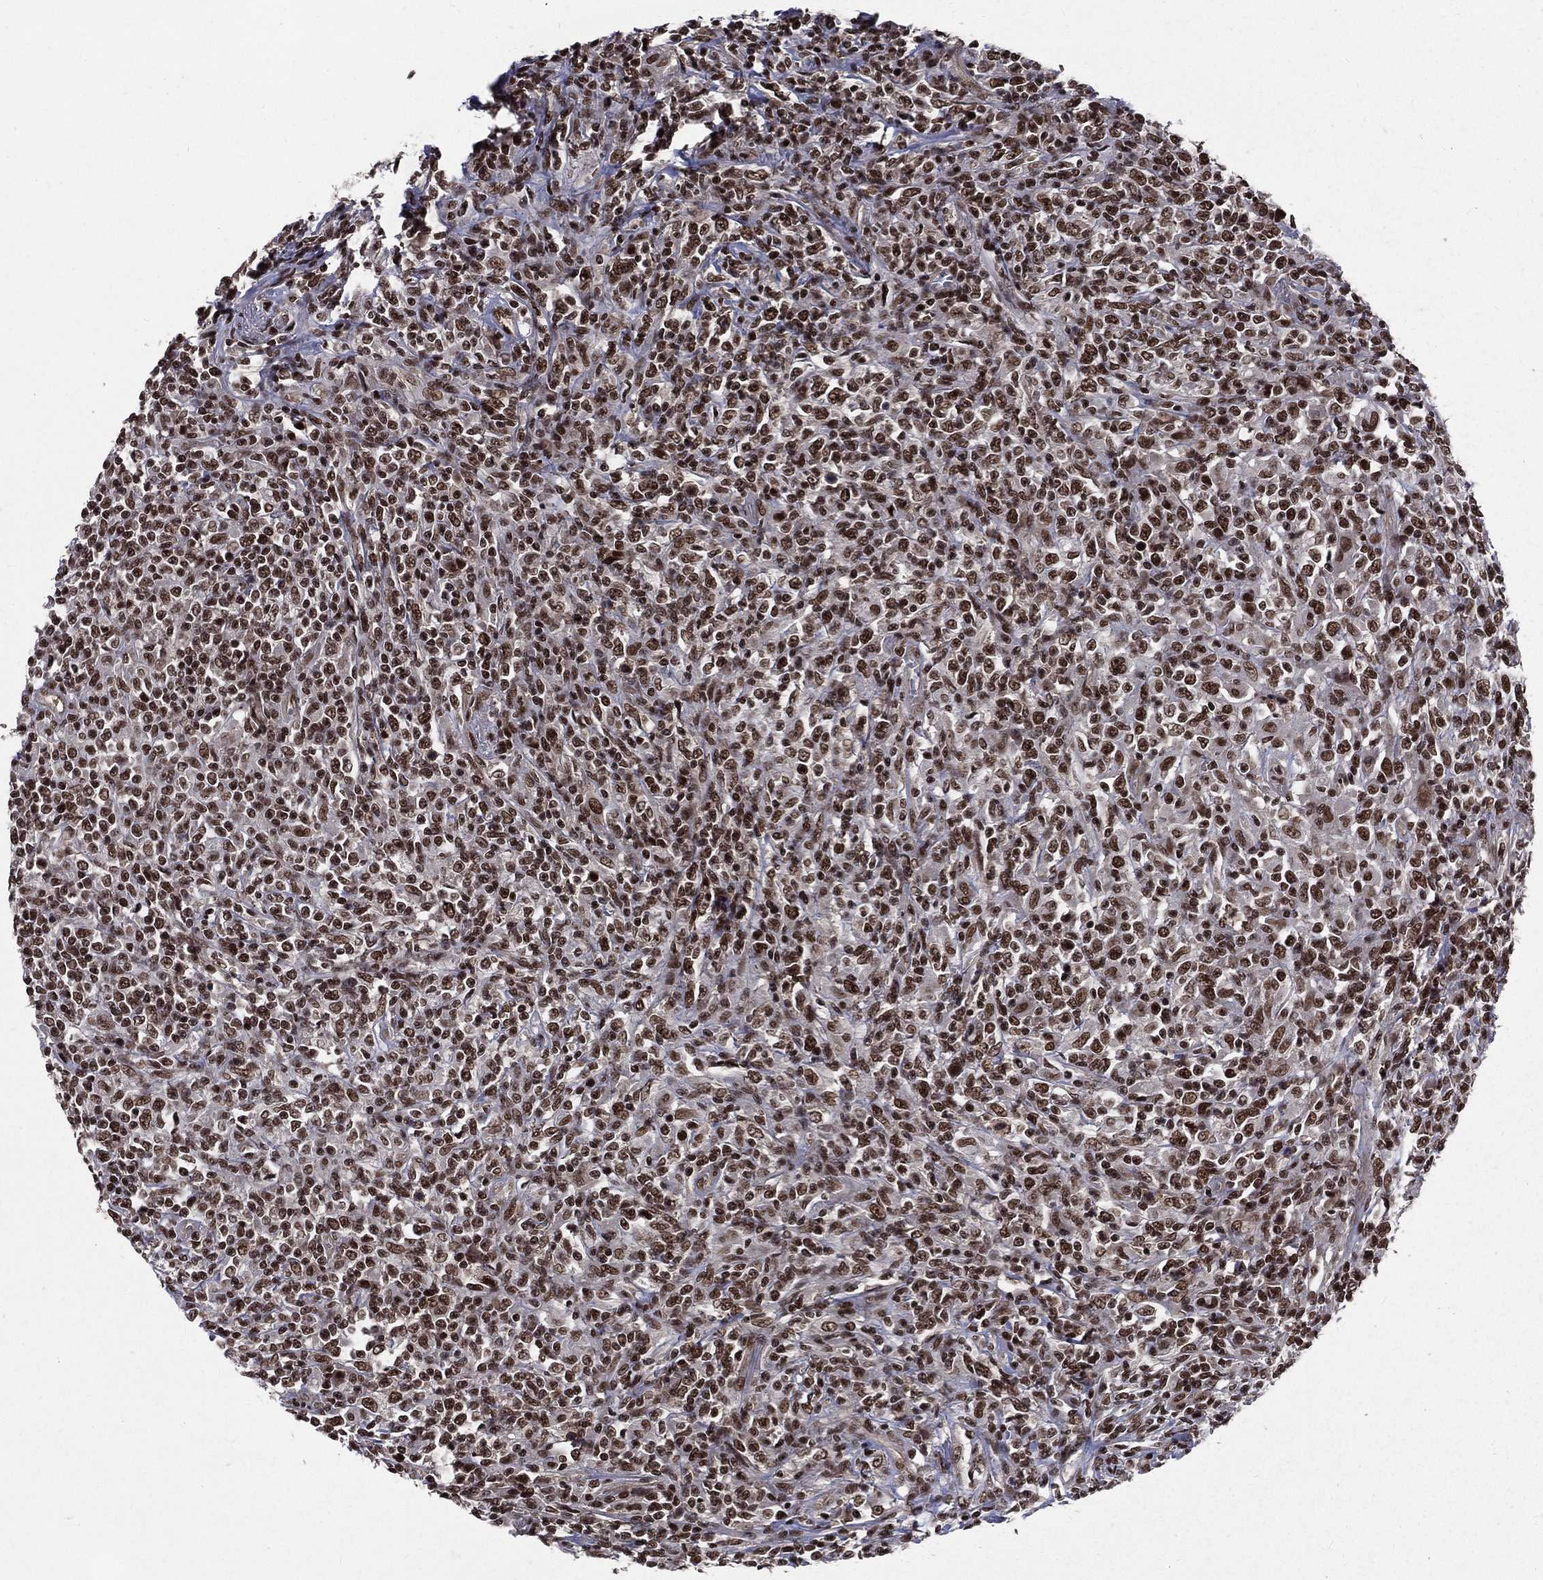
{"staining": {"intensity": "strong", "quantity": ">75%", "location": "nuclear"}, "tissue": "lymphoma", "cell_type": "Tumor cells", "image_type": "cancer", "snomed": [{"axis": "morphology", "description": "Malignant lymphoma, non-Hodgkin's type, High grade"}, {"axis": "topography", "description": "Lung"}], "caption": "This photomicrograph displays immunohistochemistry (IHC) staining of human malignant lymphoma, non-Hodgkin's type (high-grade), with high strong nuclear expression in about >75% of tumor cells.", "gene": "SMC3", "patient": {"sex": "male", "age": 79}}